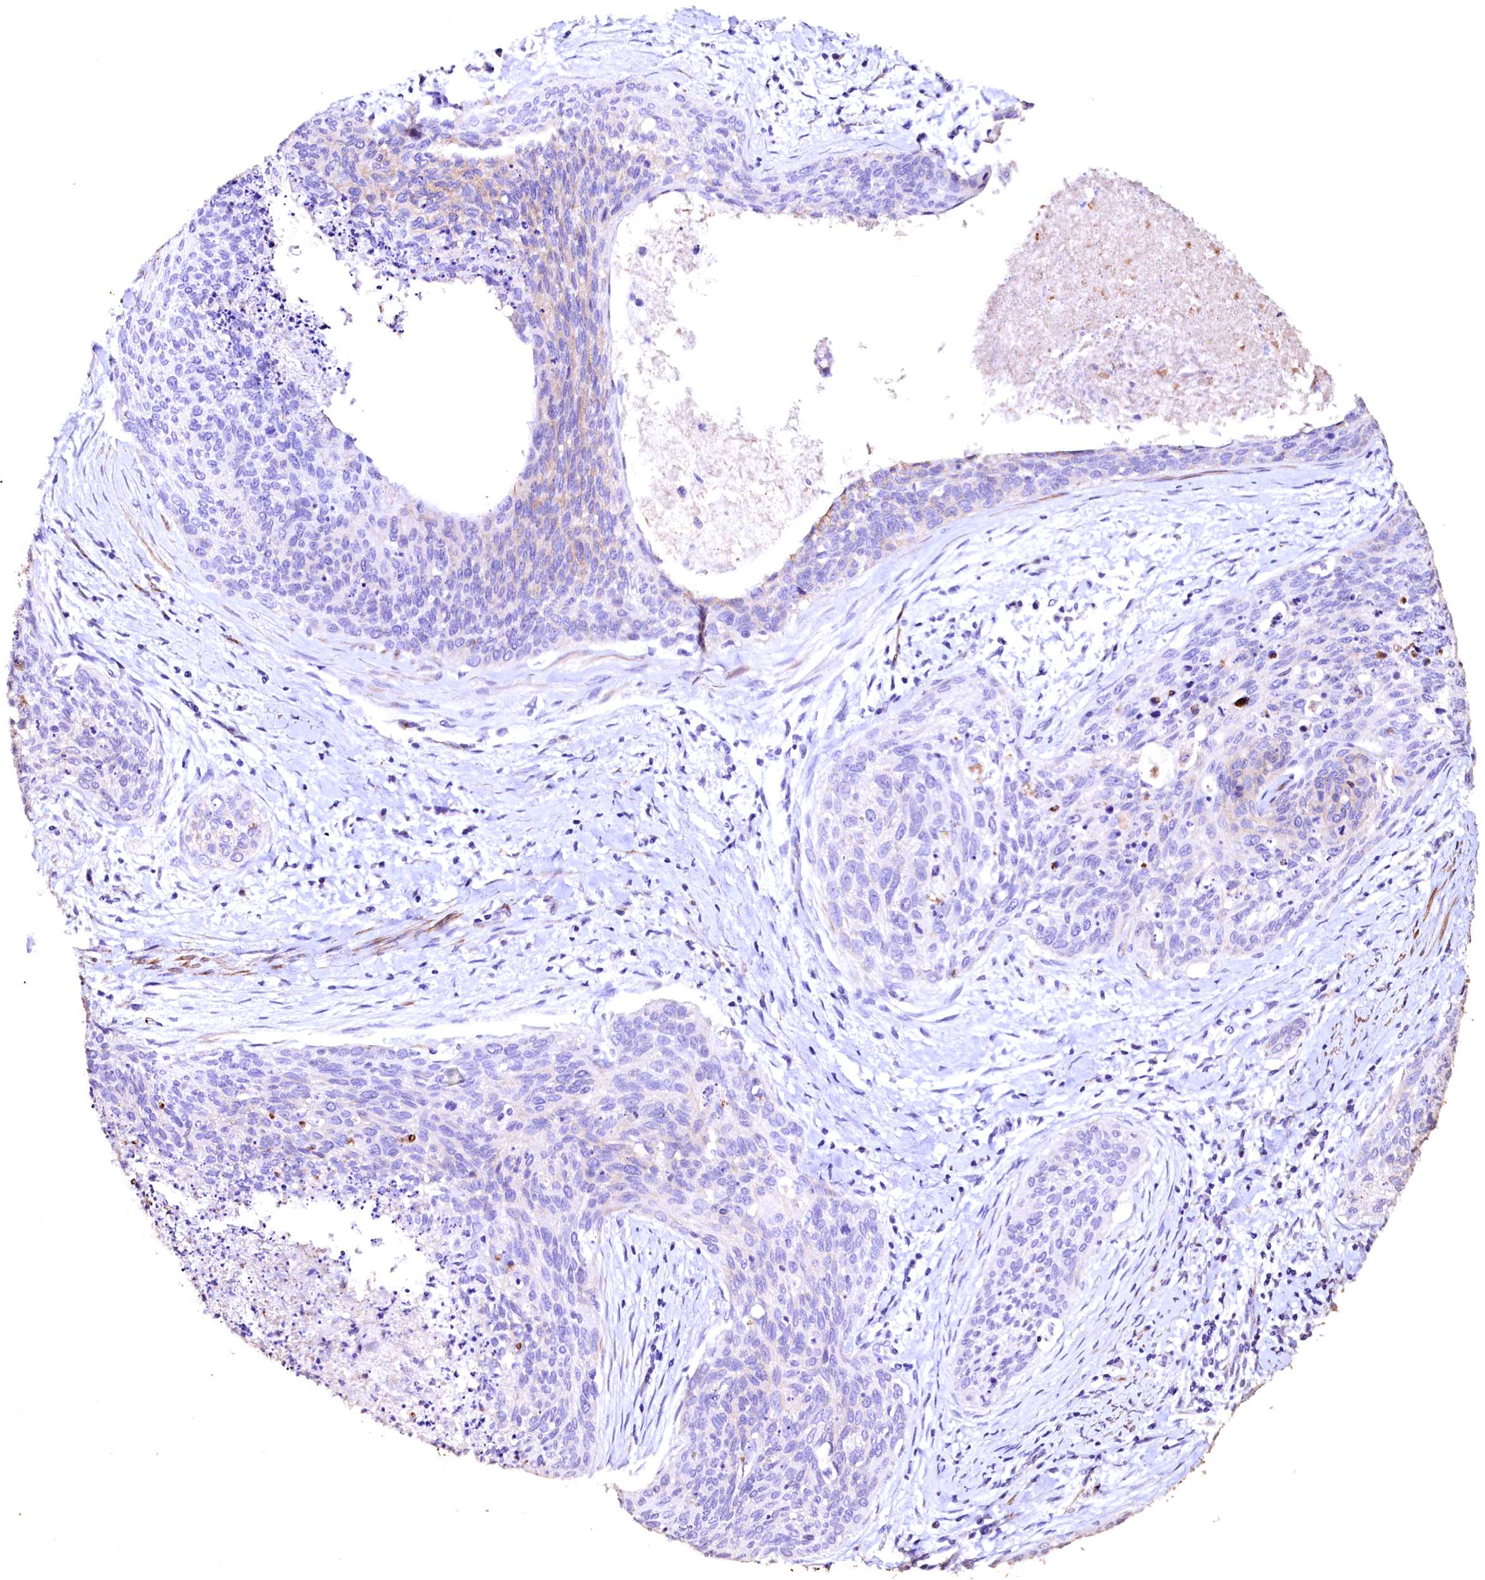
{"staining": {"intensity": "negative", "quantity": "none", "location": "none"}, "tissue": "cervical cancer", "cell_type": "Tumor cells", "image_type": "cancer", "snomed": [{"axis": "morphology", "description": "Squamous cell carcinoma, NOS"}, {"axis": "topography", "description": "Cervix"}], "caption": "High power microscopy image of an immunohistochemistry image of cervical squamous cell carcinoma, revealing no significant expression in tumor cells.", "gene": "VPS36", "patient": {"sex": "female", "age": 55}}